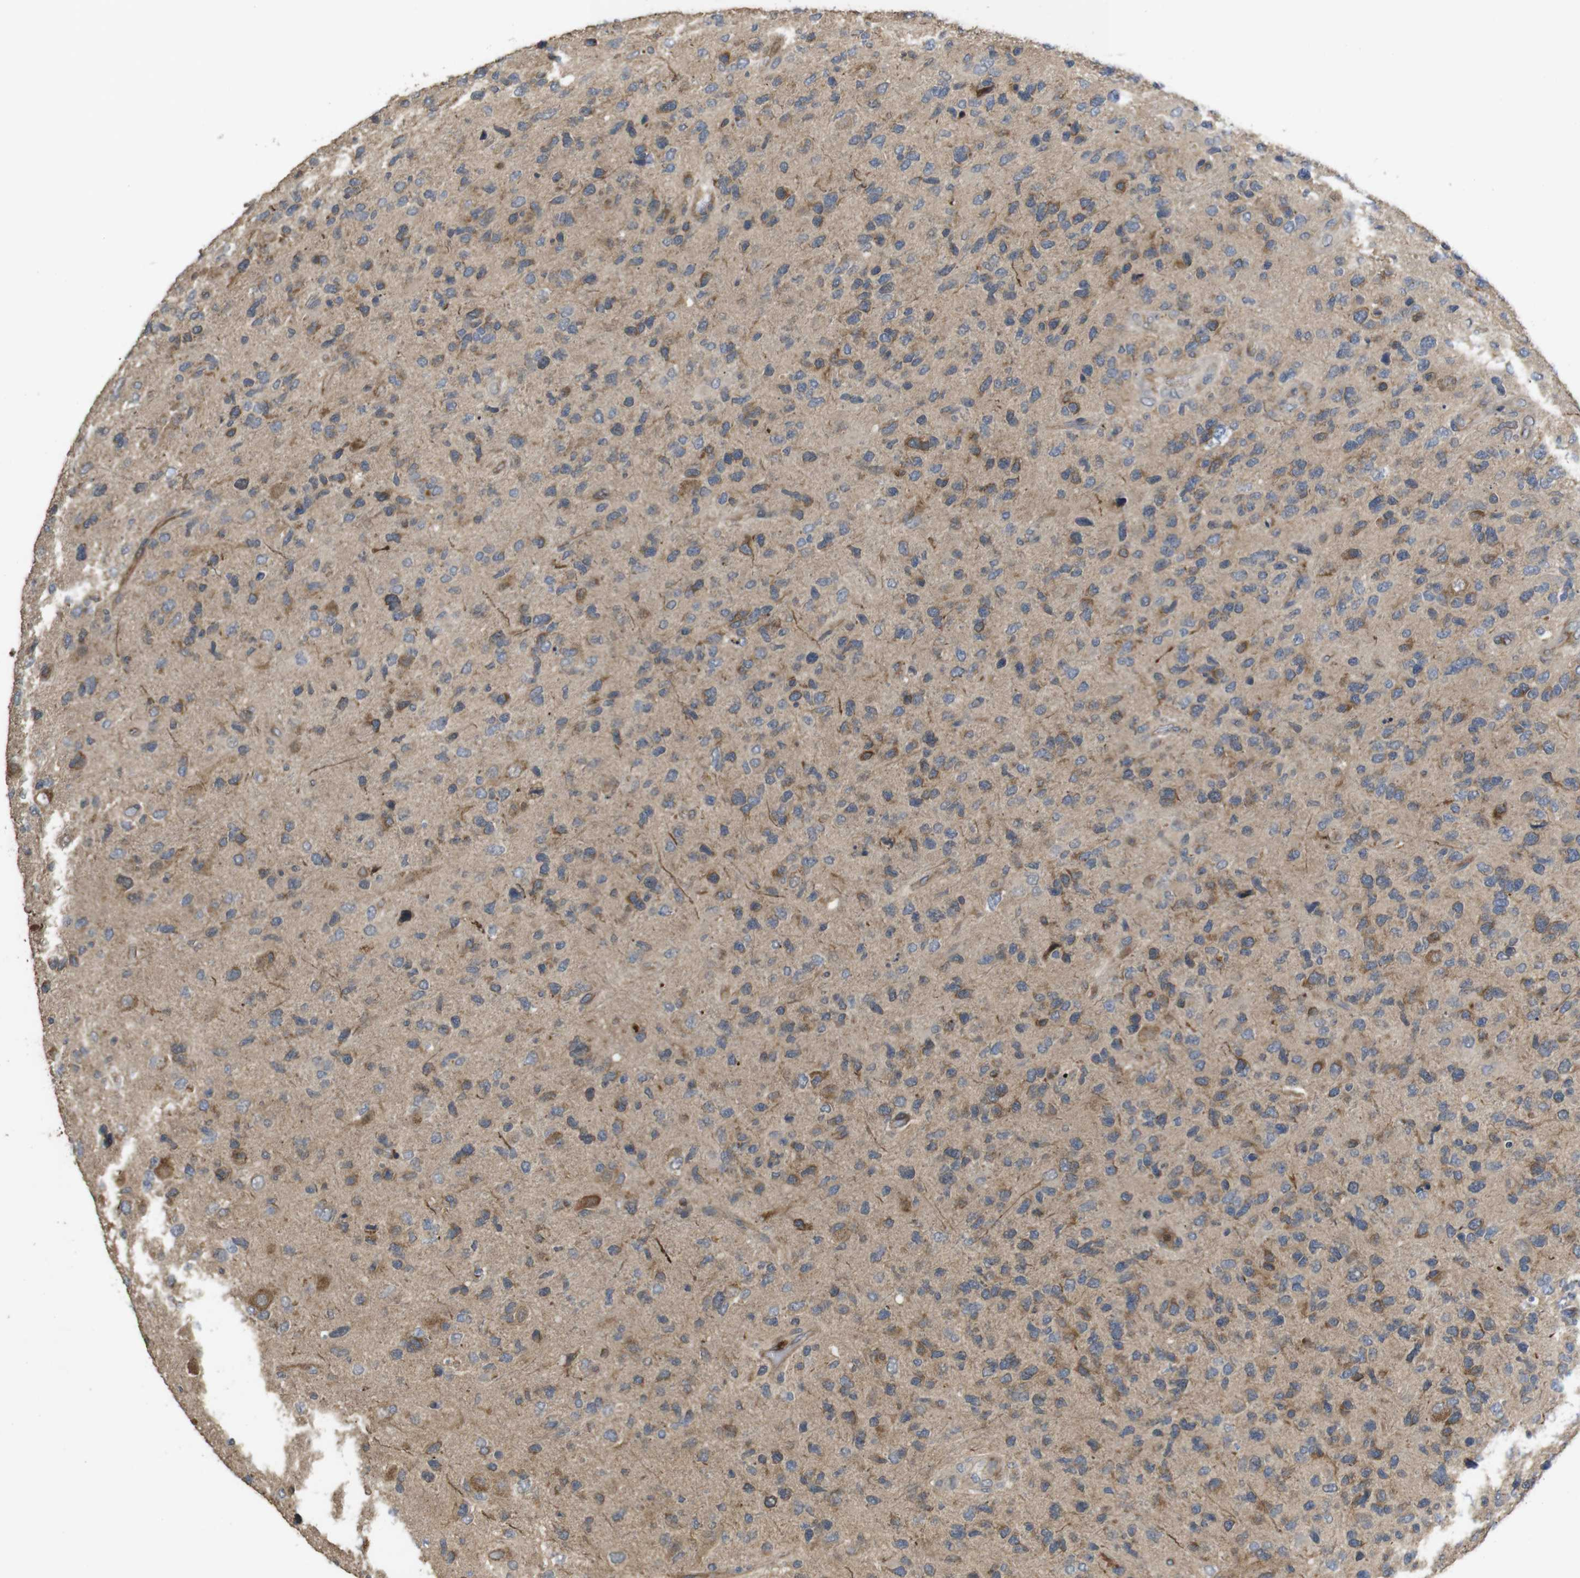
{"staining": {"intensity": "moderate", "quantity": "25%-75%", "location": "cytoplasmic/membranous"}, "tissue": "glioma", "cell_type": "Tumor cells", "image_type": "cancer", "snomed": [{"axis": "morphology", "description": "Glioma, malignant, High grade"}, {"axis": "topography", "description": "Brain"}], "caption": "Glioma stained with a protein marker reveals moderate staining in tumor cells.", "gene": "PCDHB10", "patient": {"sex": "female", "age": 58}}